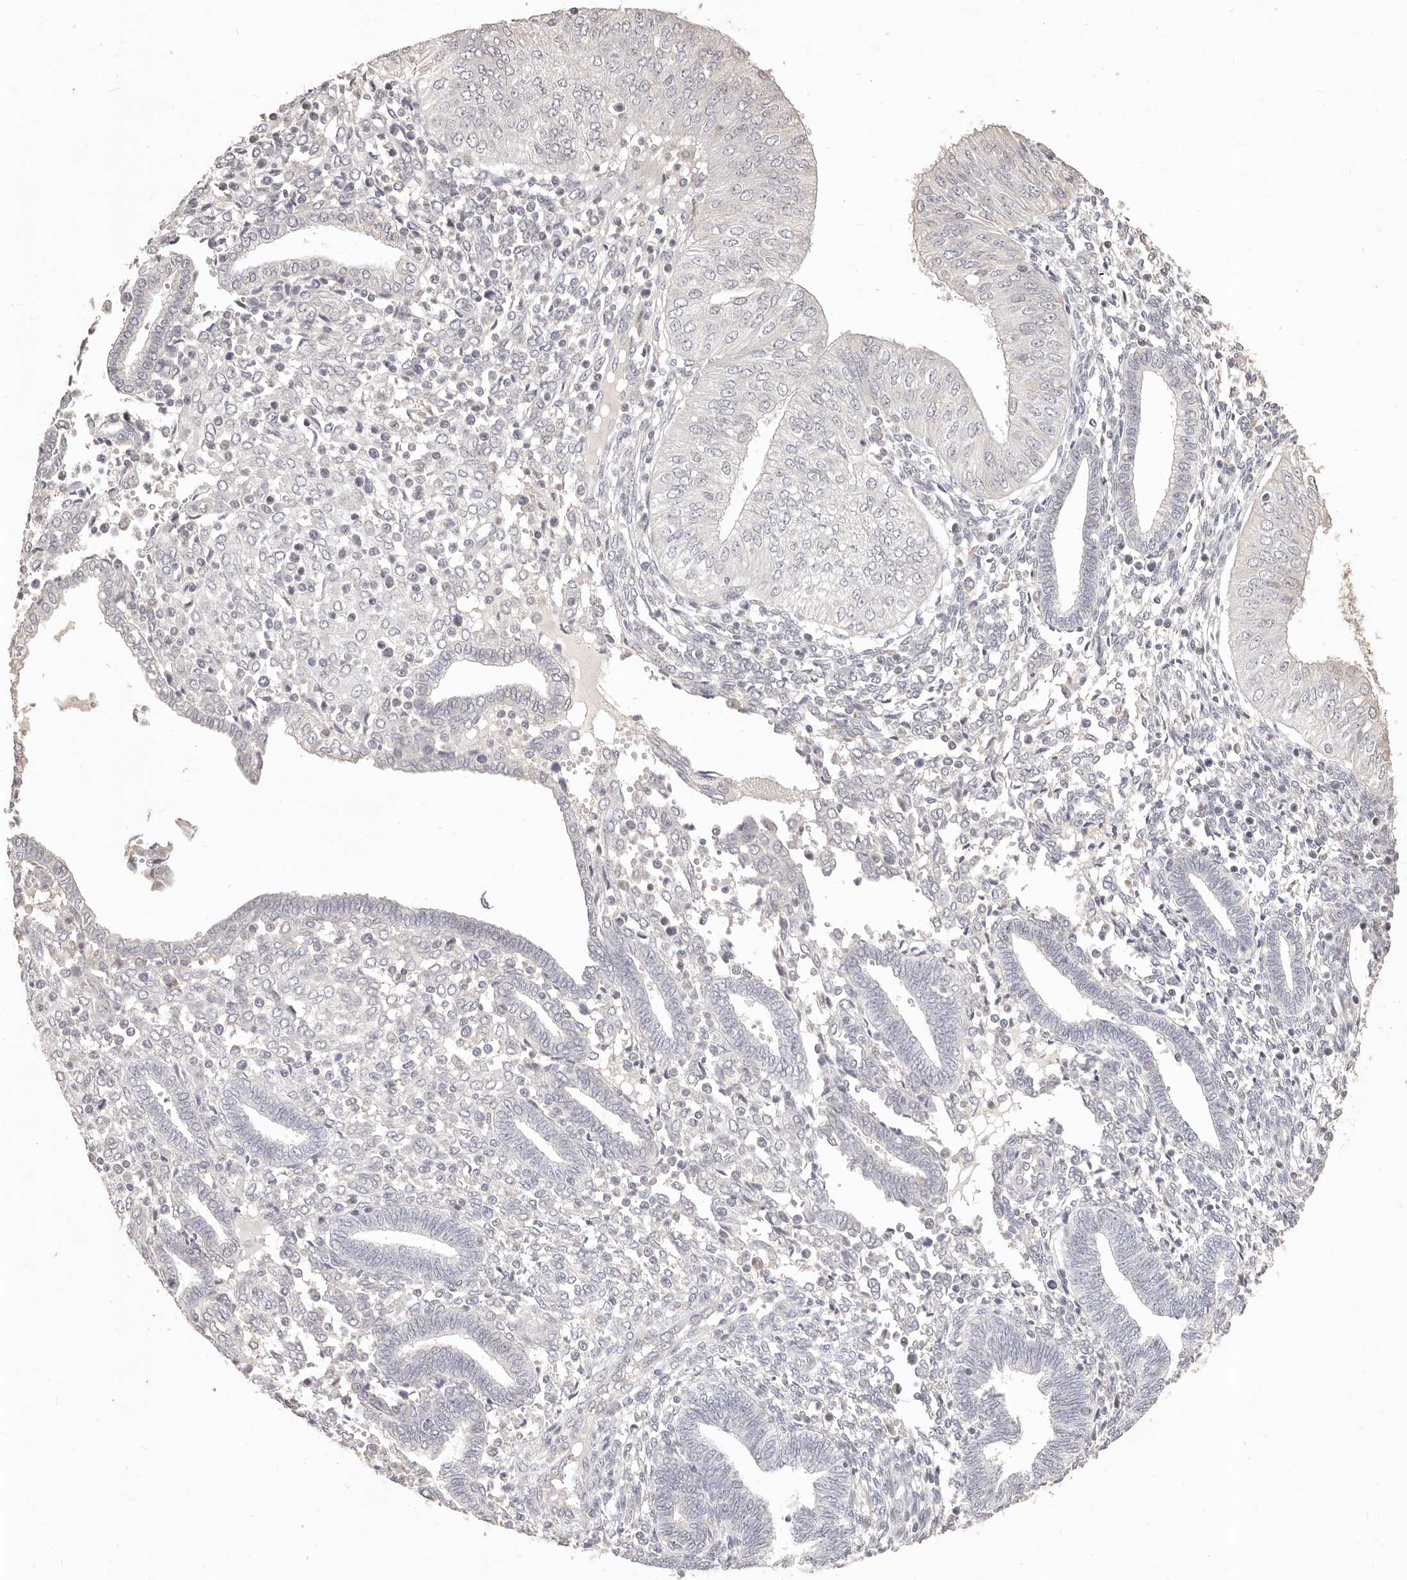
{"staining": {"intensity": "negative", "quantity": "none", "location": "none"}, "tissue": "endometrial cancer", "cell_type": "Tumor cells", "image_type": "cancer", "snomed": [{"axis": "morphology", "description": "Normal tissue, NOS"}, {"axis": "morphology", "description": "Adenocarcinoma, NOS"}, {"axis": "topography", "description": "Endometrium"}], "caption": "High power microscopy photomicrograph of an immunohistochemistry histopathology image of endometrial cancer (adenocarcinoma), revealing no significant expression in tumor cells.", "gene": "KIF9", "patient": {"sex": "female", "age": 53}}